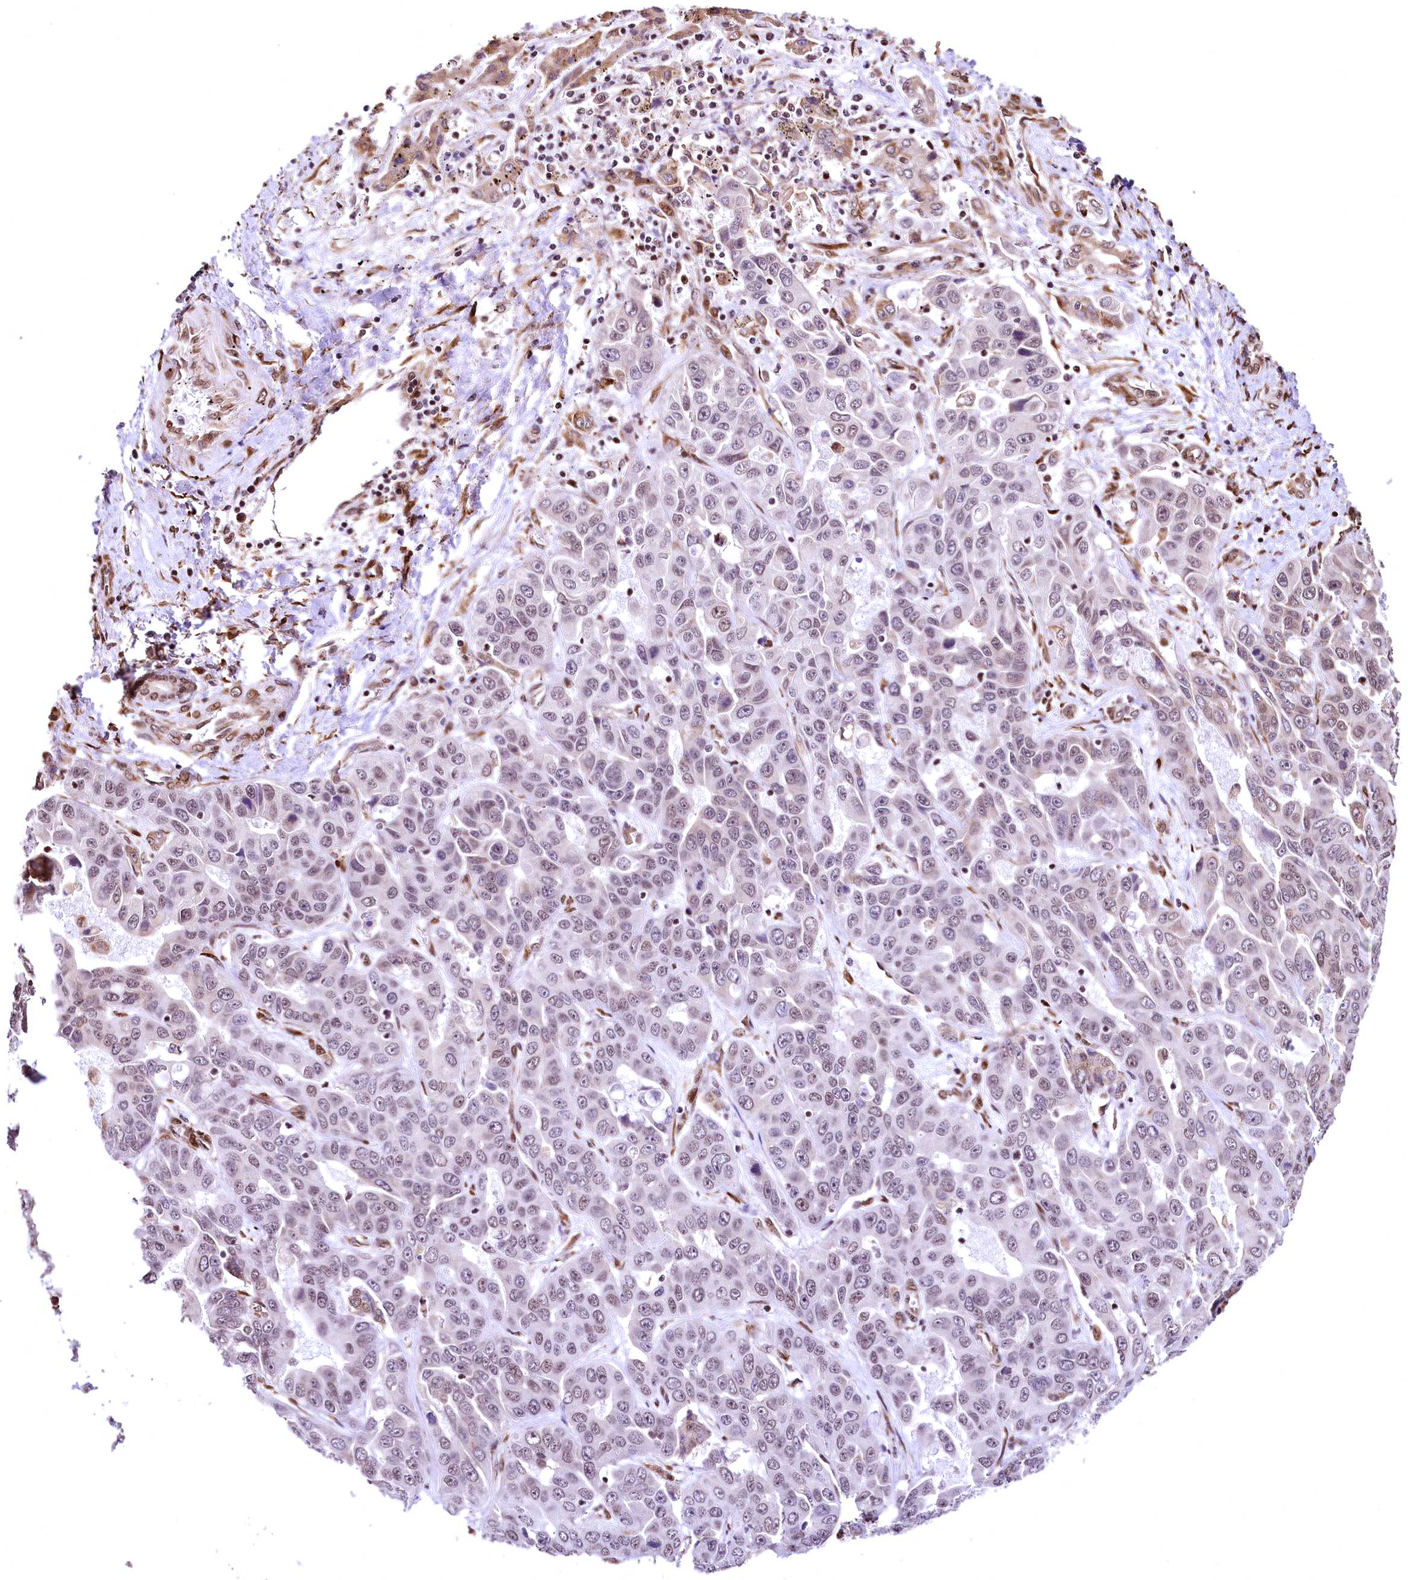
{"staining": {"intensity": "negative", "quantity": "none", "location": "none"}, "tissue": "liver cancer", "cell_type": "Tumor cells", "image_type": "cancer", "snomed": [{"axis": "morphology", "description": "Cholangiocarcinoma"}, {"axis": "topography", "description": "Liver"}], "caption": "There is no significant staining in tumor cells of cholangiocarcinoma (liver).", "gene": "PDS5B", "patient": {"sex": "female", "age": 52}}